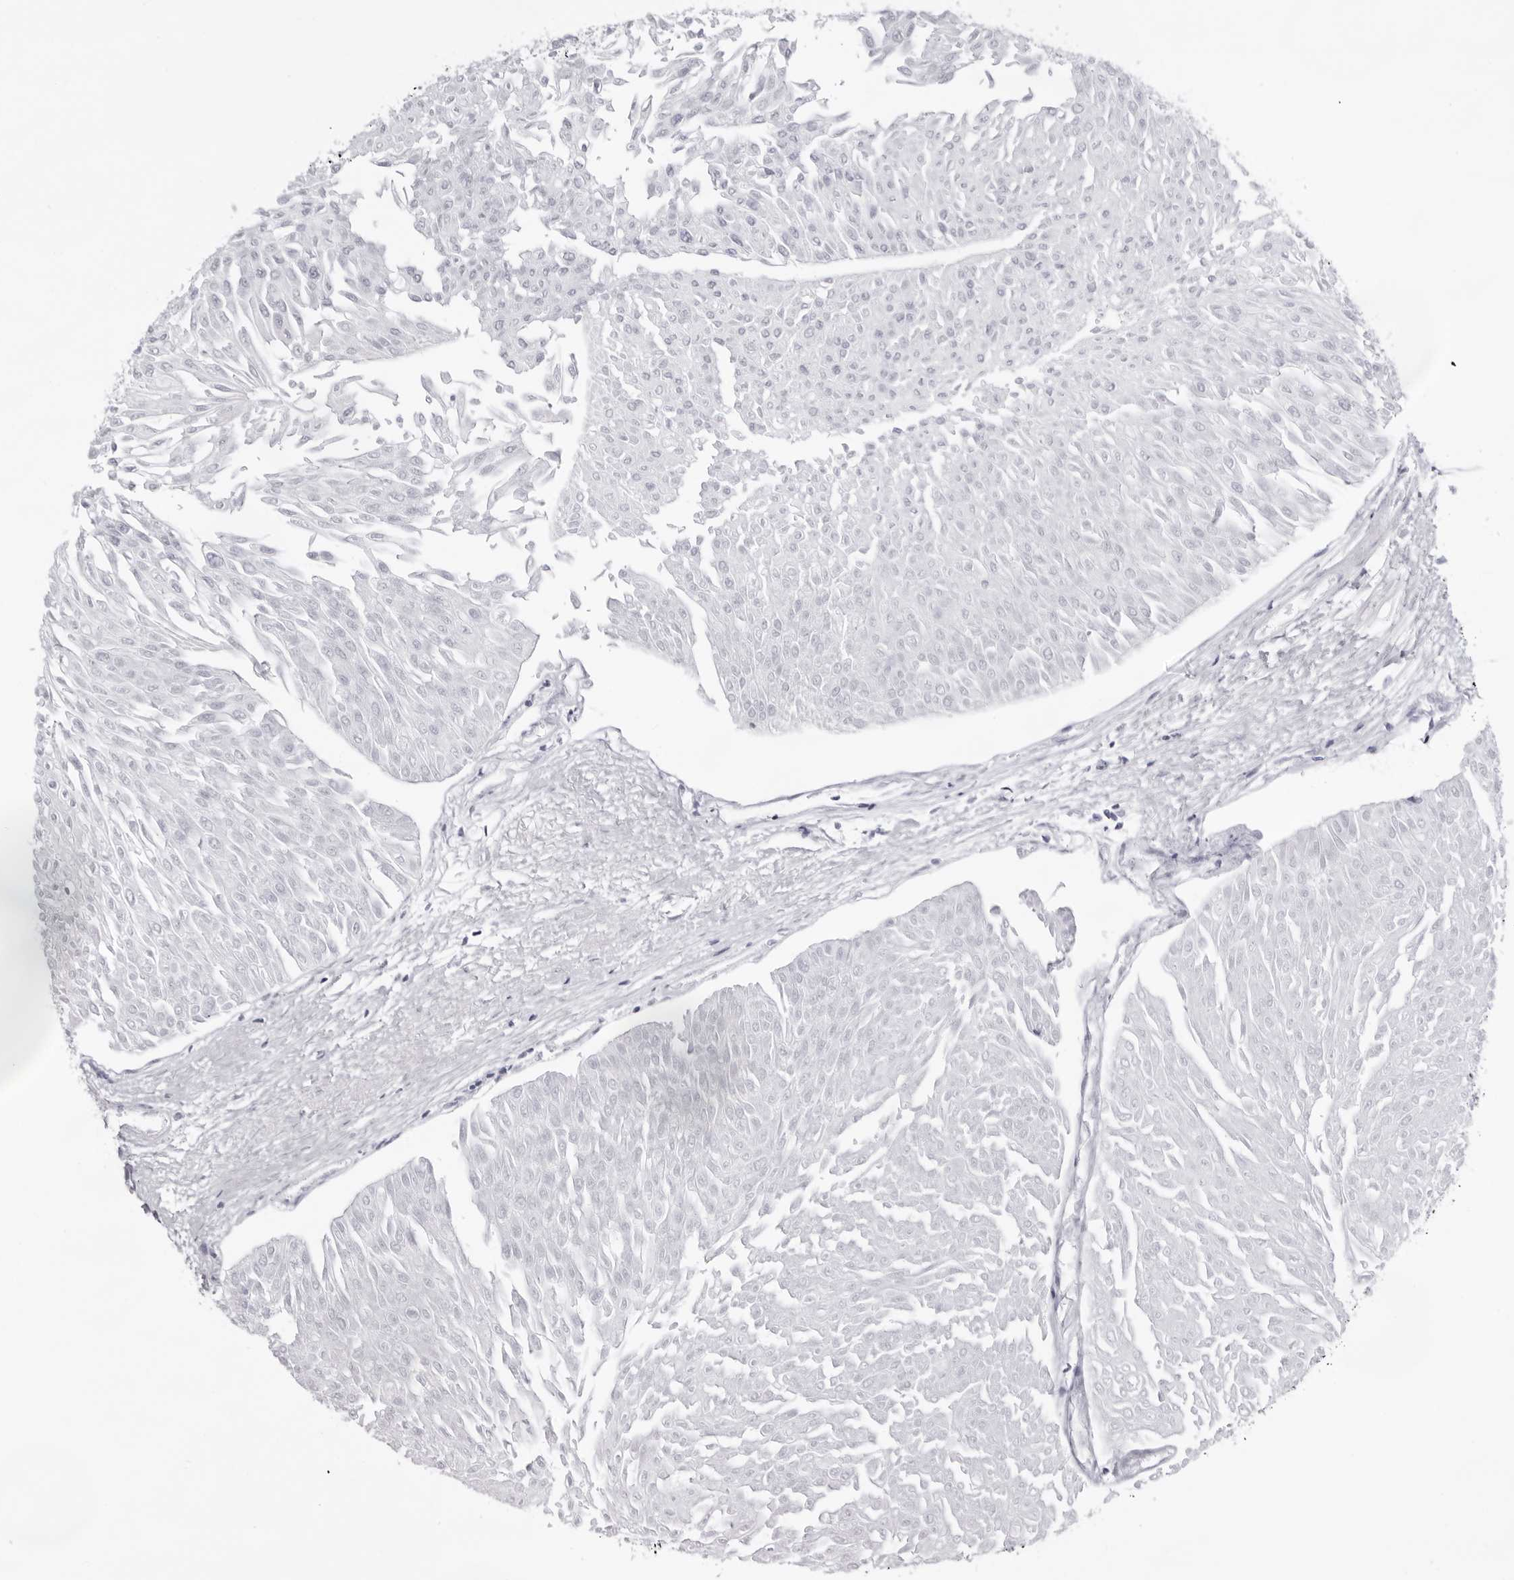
{"staining": {"intensity": "negative", "quantity": "none", "location": "none"}, "tissue": "urothelial cancer", "cell_type": "Tumor cells", "image_type": "cancer", "snomed": [{"axis": "morphology", "description": "Urothelial carcinoma, Low grade"}, {"axis": "topography", "description": "Urinary bladder"}], "caption": "Tumor cells show no significant positivity in low-grade urothelial carcinoma. Nuclei are stained in blue.", "gene": "IRF2BP2", "patient": {"sex": "male", "age": 67}}